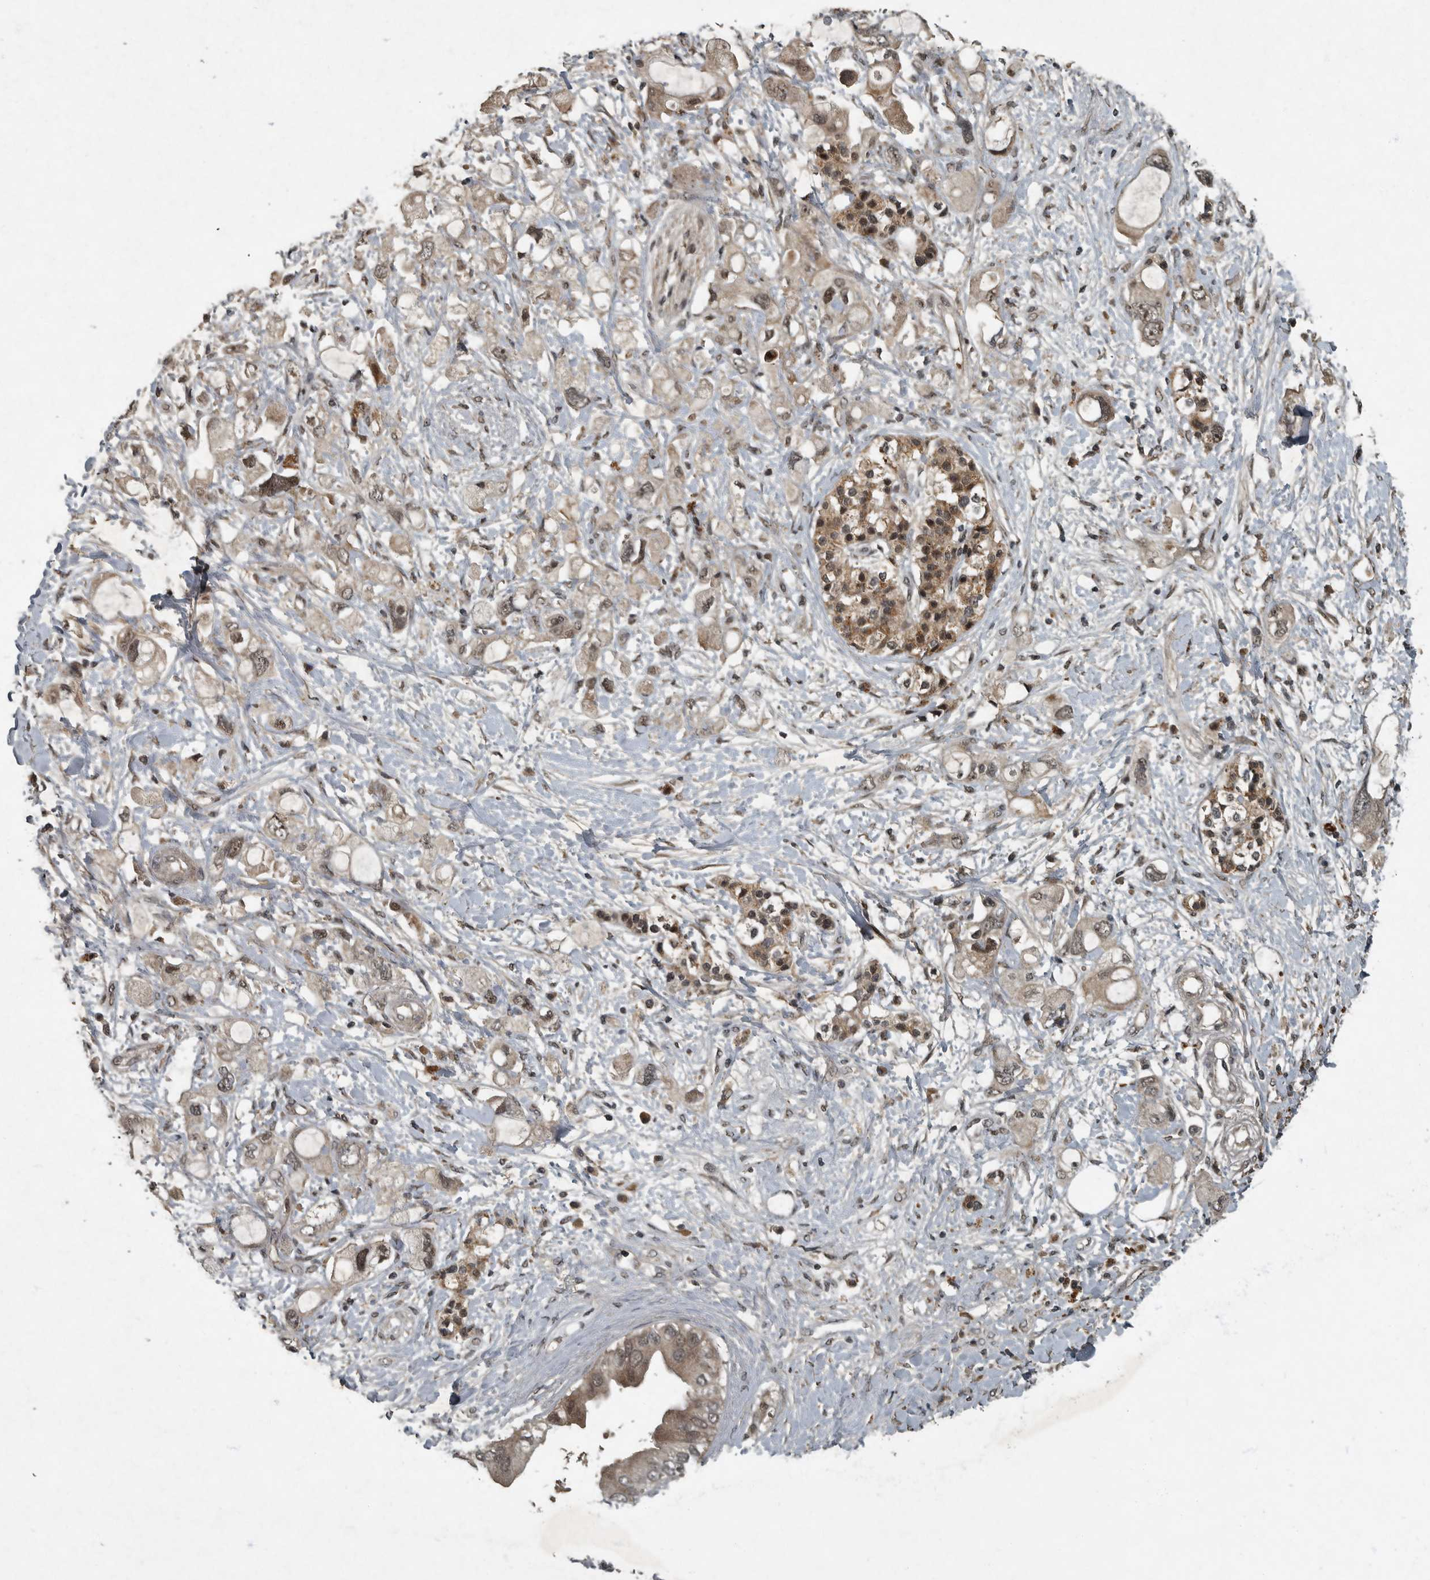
{"staining": {"intensity": "weak", "quantity": ">75%", "location": "cytoplasmic/membranous,nuclear"}, "tissue": "pancreatic cancer", "cell_type": "Tumor cells", "image_type": "cancer", "snomed": [{"axis": "morphology", "description": "Adenocarcinoma, NOS"}, {"axis": "topography", "description": "Pancreas"}], "caption": "Protein expression analysis of pancreatic cancer reveals weak cytoplasmic/membranous and nuclear staining in about >75% of tumor cells. (DAB IHC with brightfield microscopy, high magnification).", "gene": "FOXO1", "patient": {"sex": "female", "age": 56}}